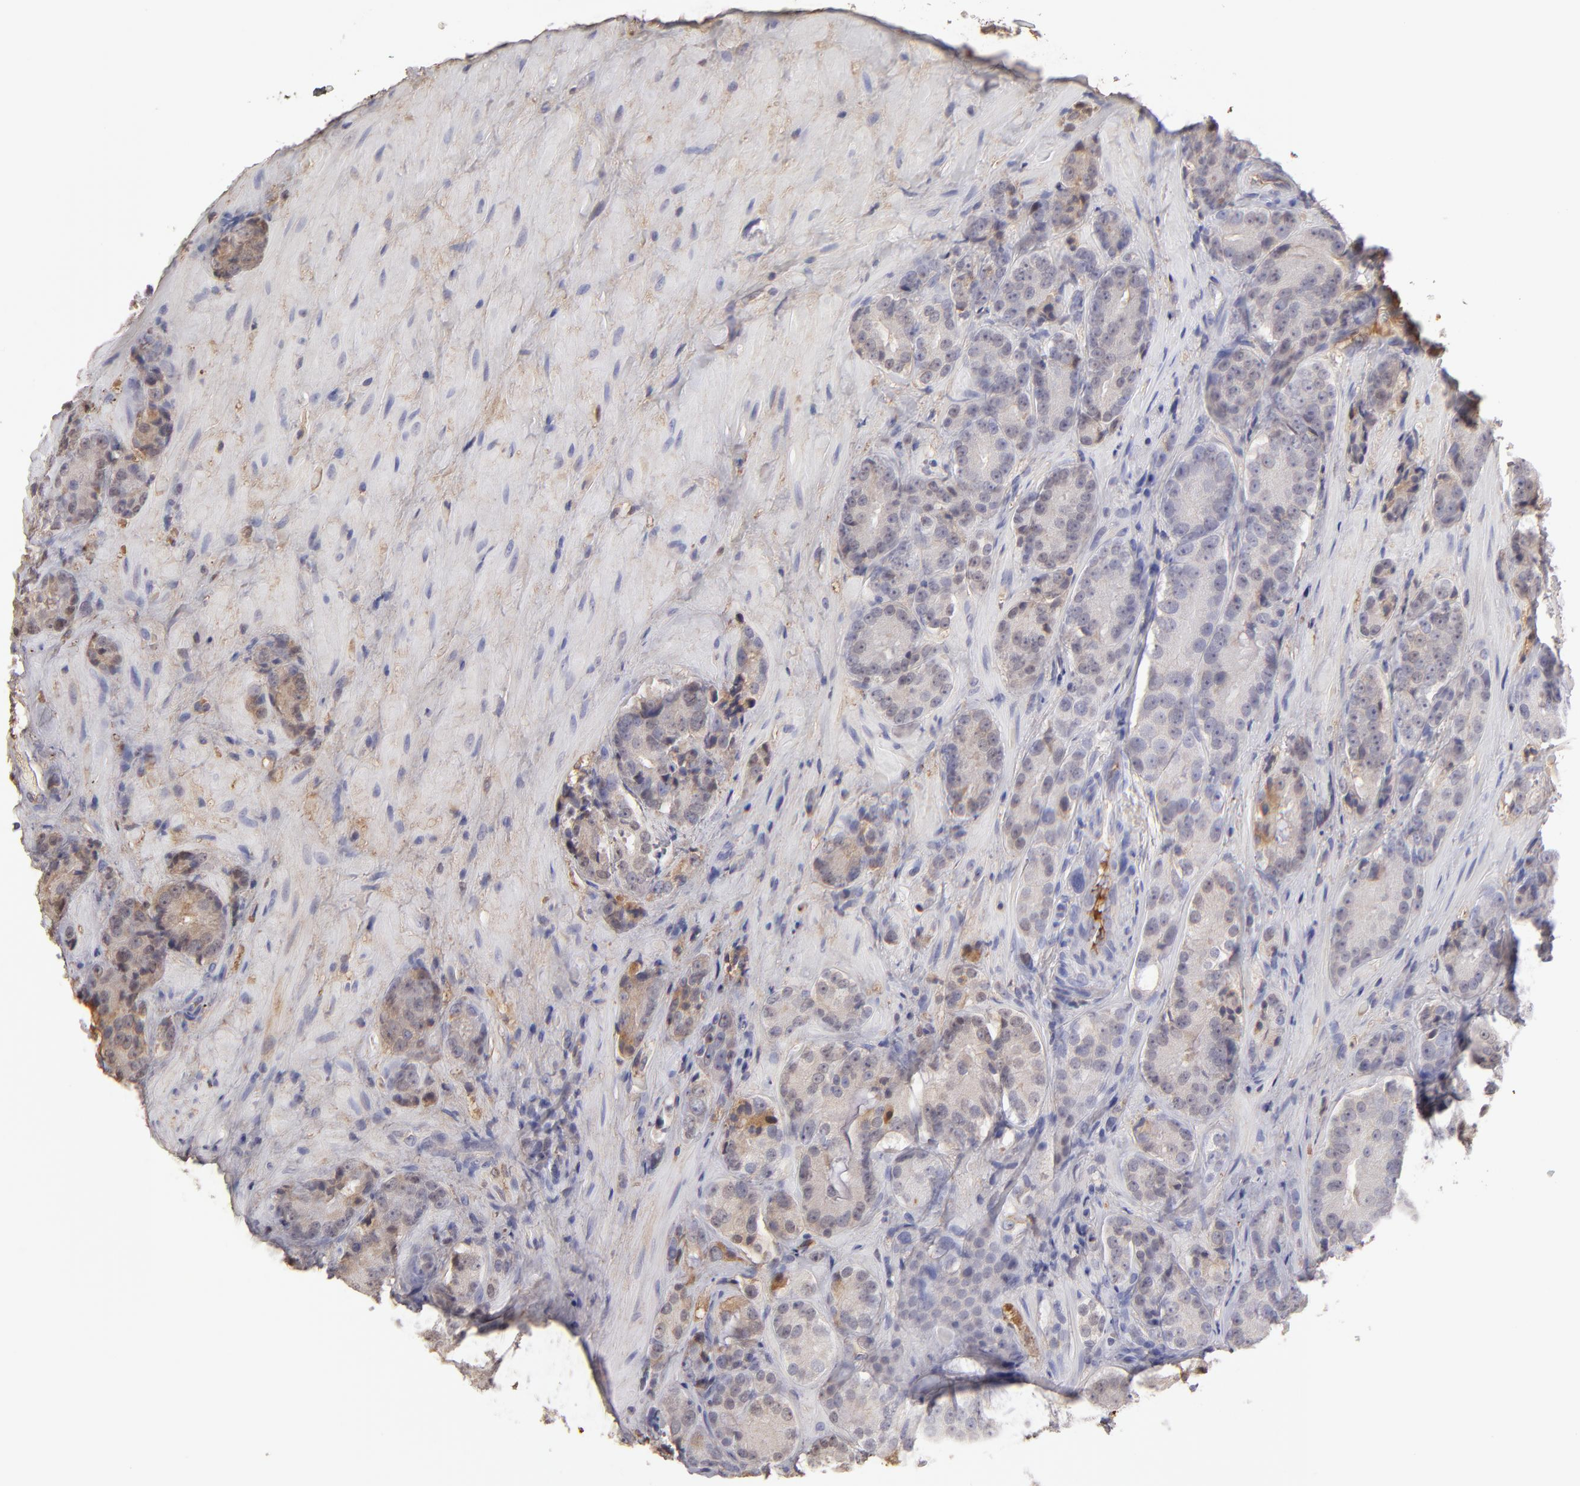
{"staining": {"intensity": "negative", "quantity": "none", "location": "none"}, "tissue": "prostate cancer", "cell_type": "Tumor cells", "image_type": "cancer", "snomed": [{"axis": "morphology", "description": "Adenocarcinoma, High grade"}, {"axis": "topography", "description": "Prostate"}], "caption": "The immunohistochemistry photomicrograph has no significant staining in tumor cells of high-grade adenocarcinoma (prostate) tissue. (Brightfield microscopy of DAB (3,3'-diaminobenzidine) immunohistochemistry at high magnification).", "gene": "ABCC4", "patient": {"sex": "male", "age": 70}}